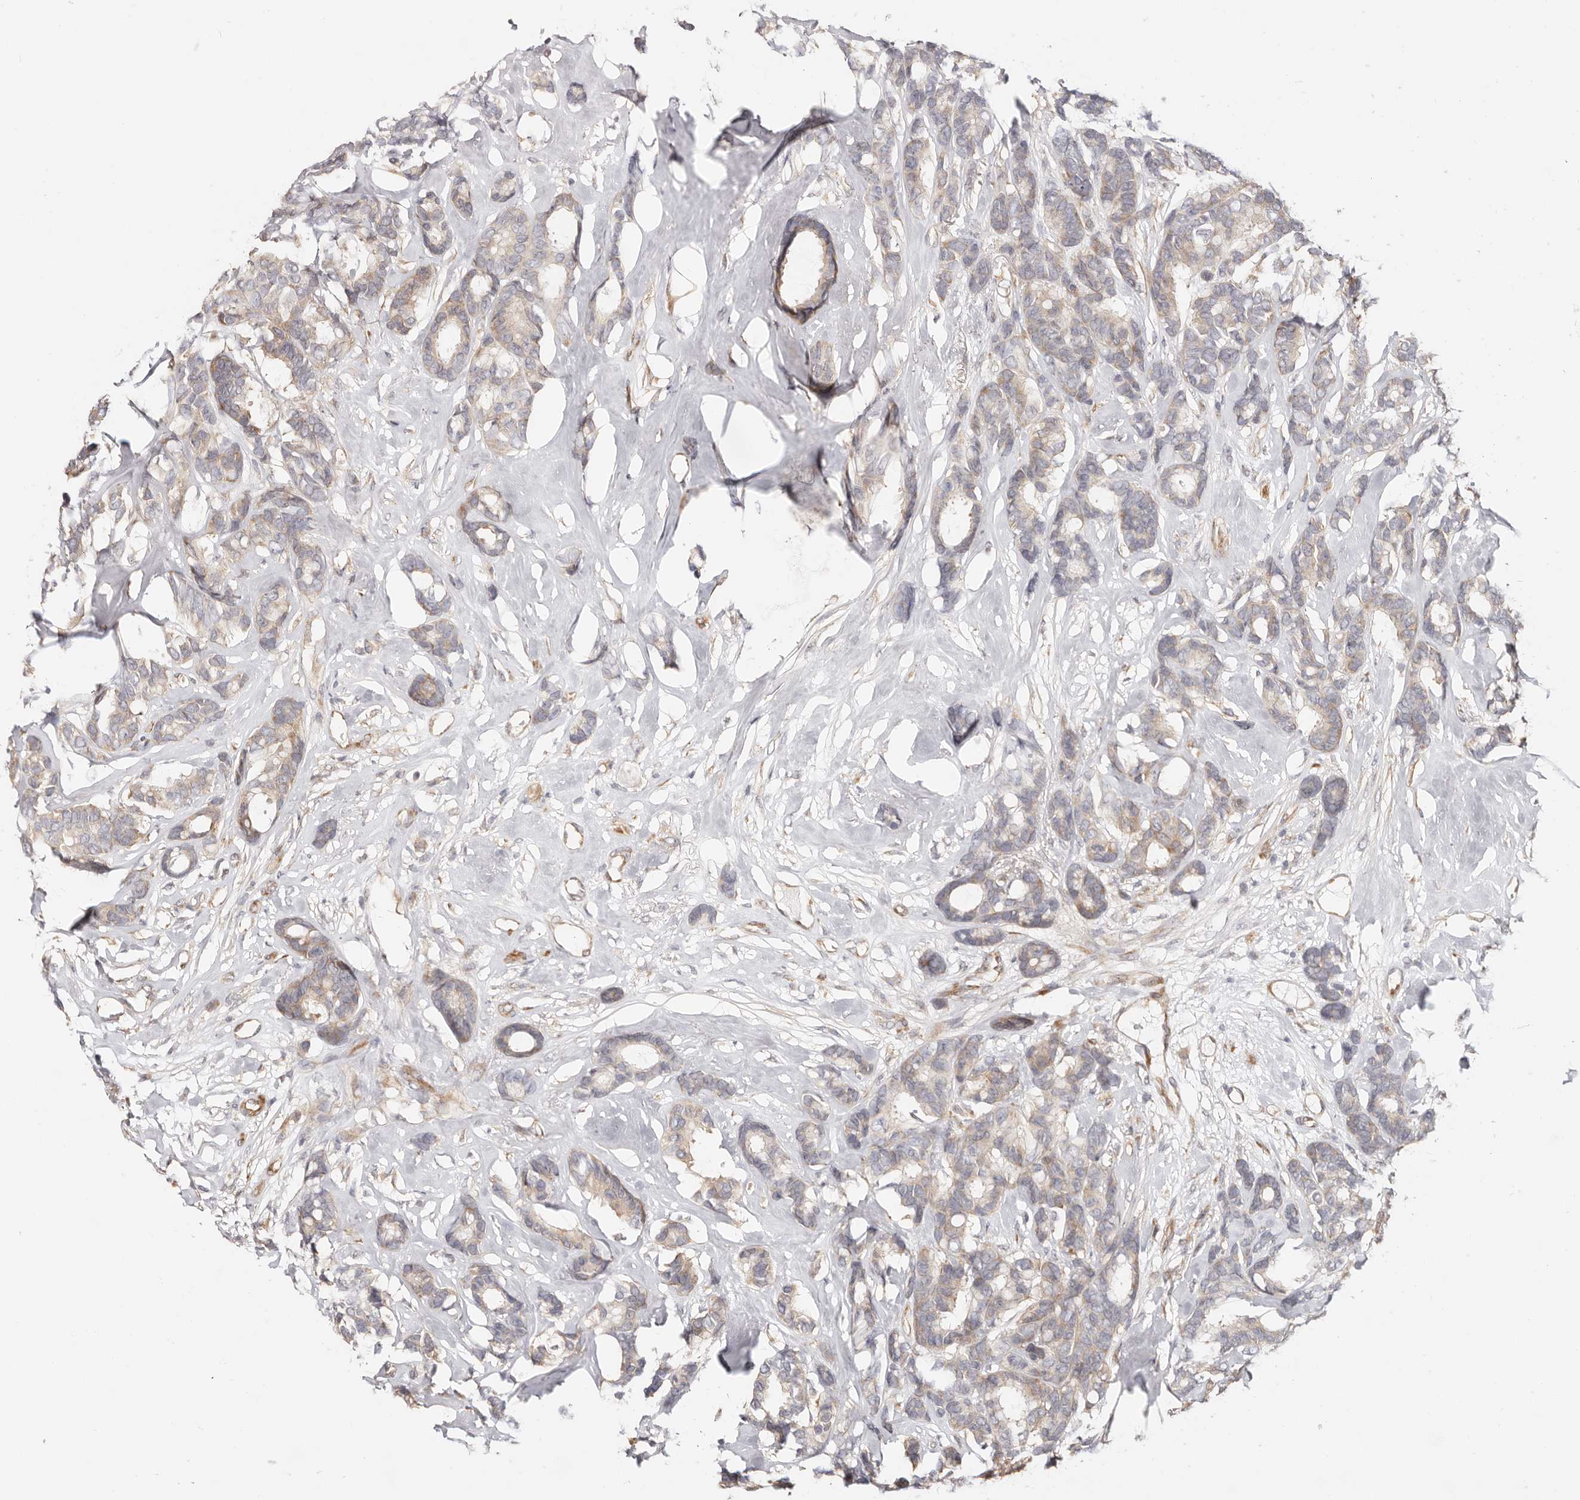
{"staining": {"intensity": "weak", "quantity": "<25%", "location": "cytoplasmic/membranous"}, "tissue": "breast cancer", "cell_type": "Tumor cells", "image_type": "cancer", "snomed": [{"axis": "morphology", "description": "Duct carcinoma"}, {"axis": "topography", "description": "Breast"}], "caption": "A histopathology image of infiltrating ductal carcinoma (breast) stained for a protein exhibits no brown staining in tumor cells. (DAB immunohistochemistry (IHC), high magnification).", "gene": "BCL2L15", "patient": {"sex": "female", "age": 87}}